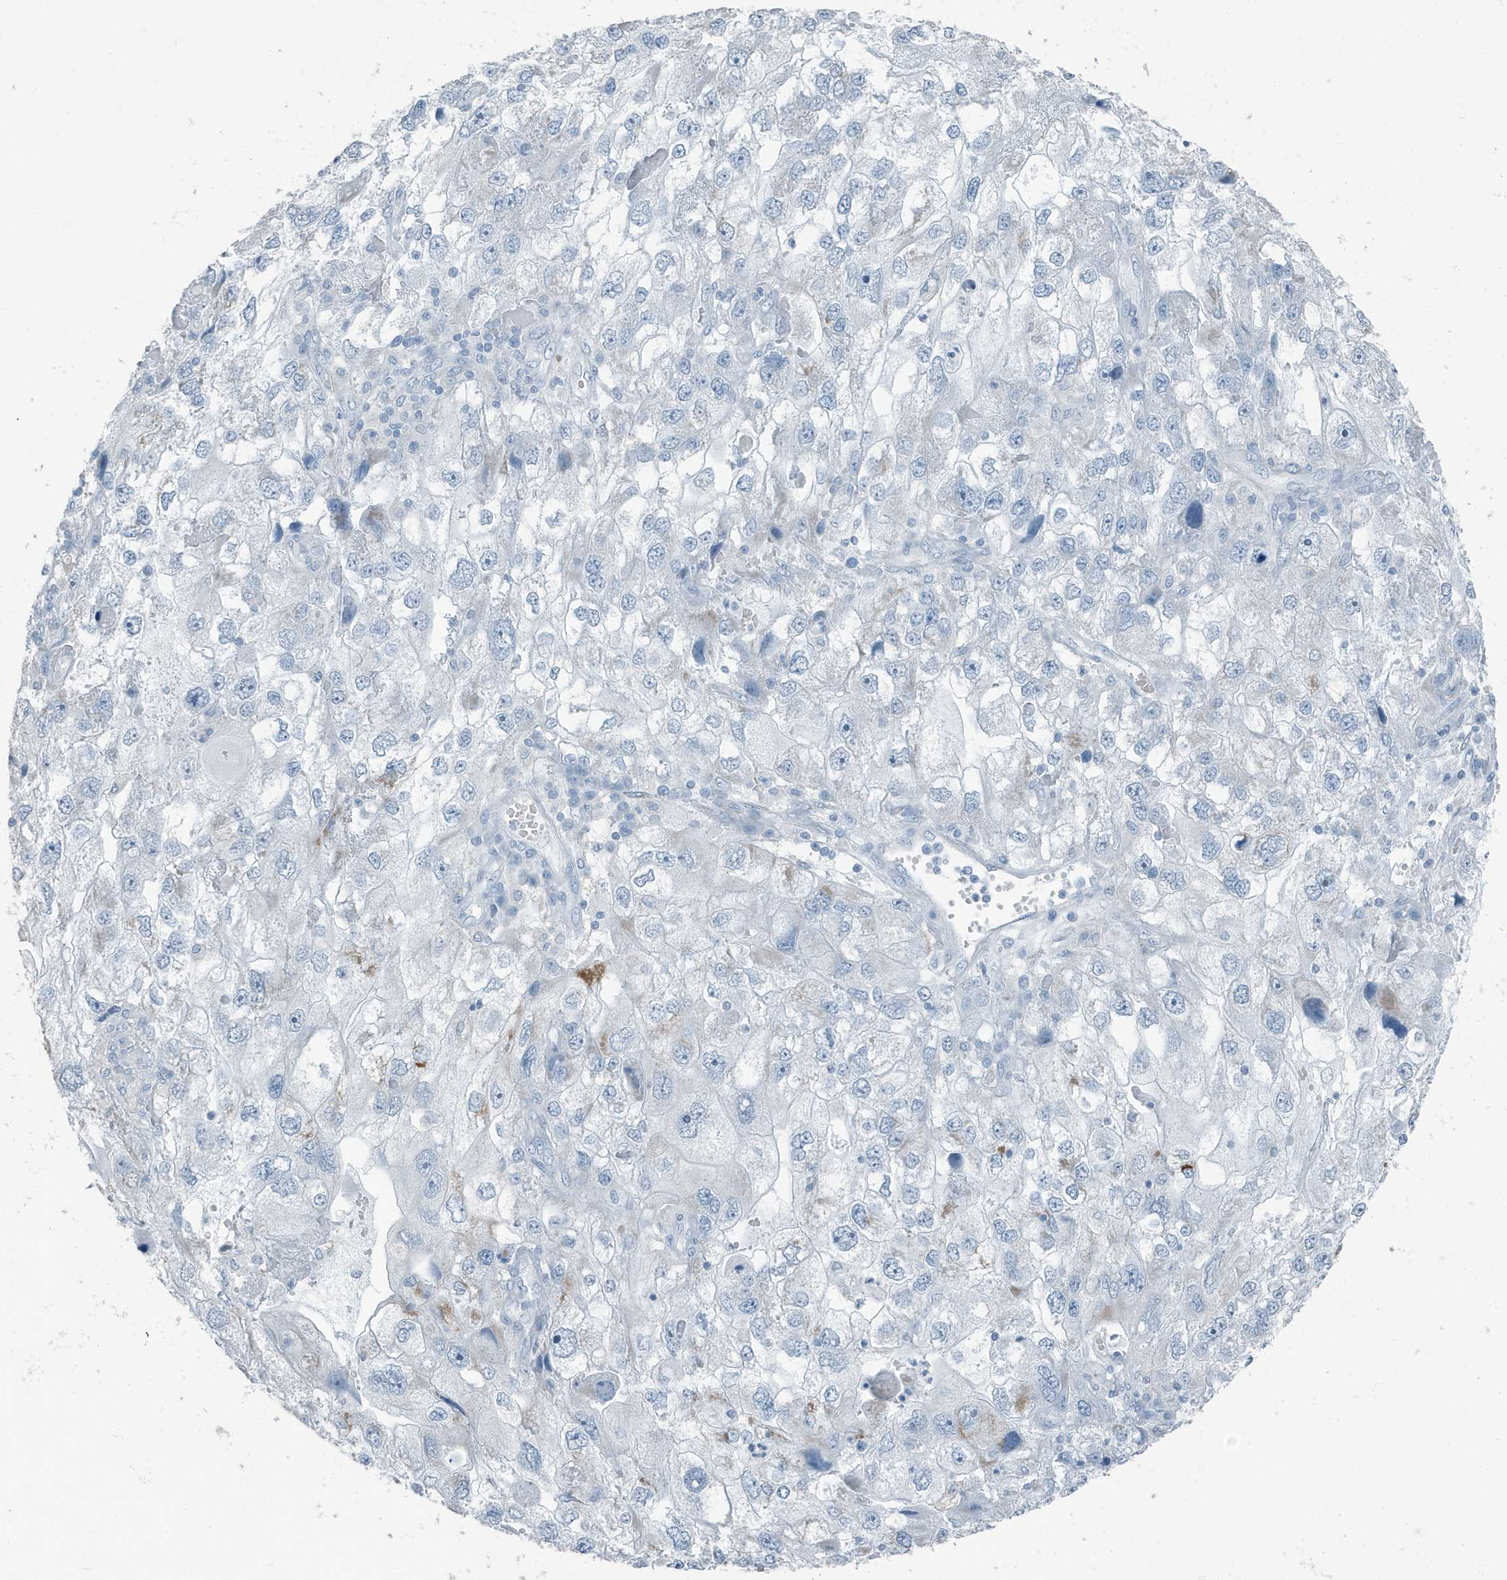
{"staining": {"intensity": "negative", "quantity": "none", "location": "none"}, "tissue": "endometrial cancer", "cell_type": "Tumor cells", "image_type": "cancer", "snomed": [{"axis": "morphology", "description": "Adenocarcinoma, NOS"}, {"axis": "topography", "description": "Endometrium"}], "caption": "IHC photomicrograph of endometrial cancer (adenocarcinoma) stained for a protein (brown), which shows no expression in tumor cells.", "gene": "FAM162A", "patient": {"sex": "female", "age": 49}}